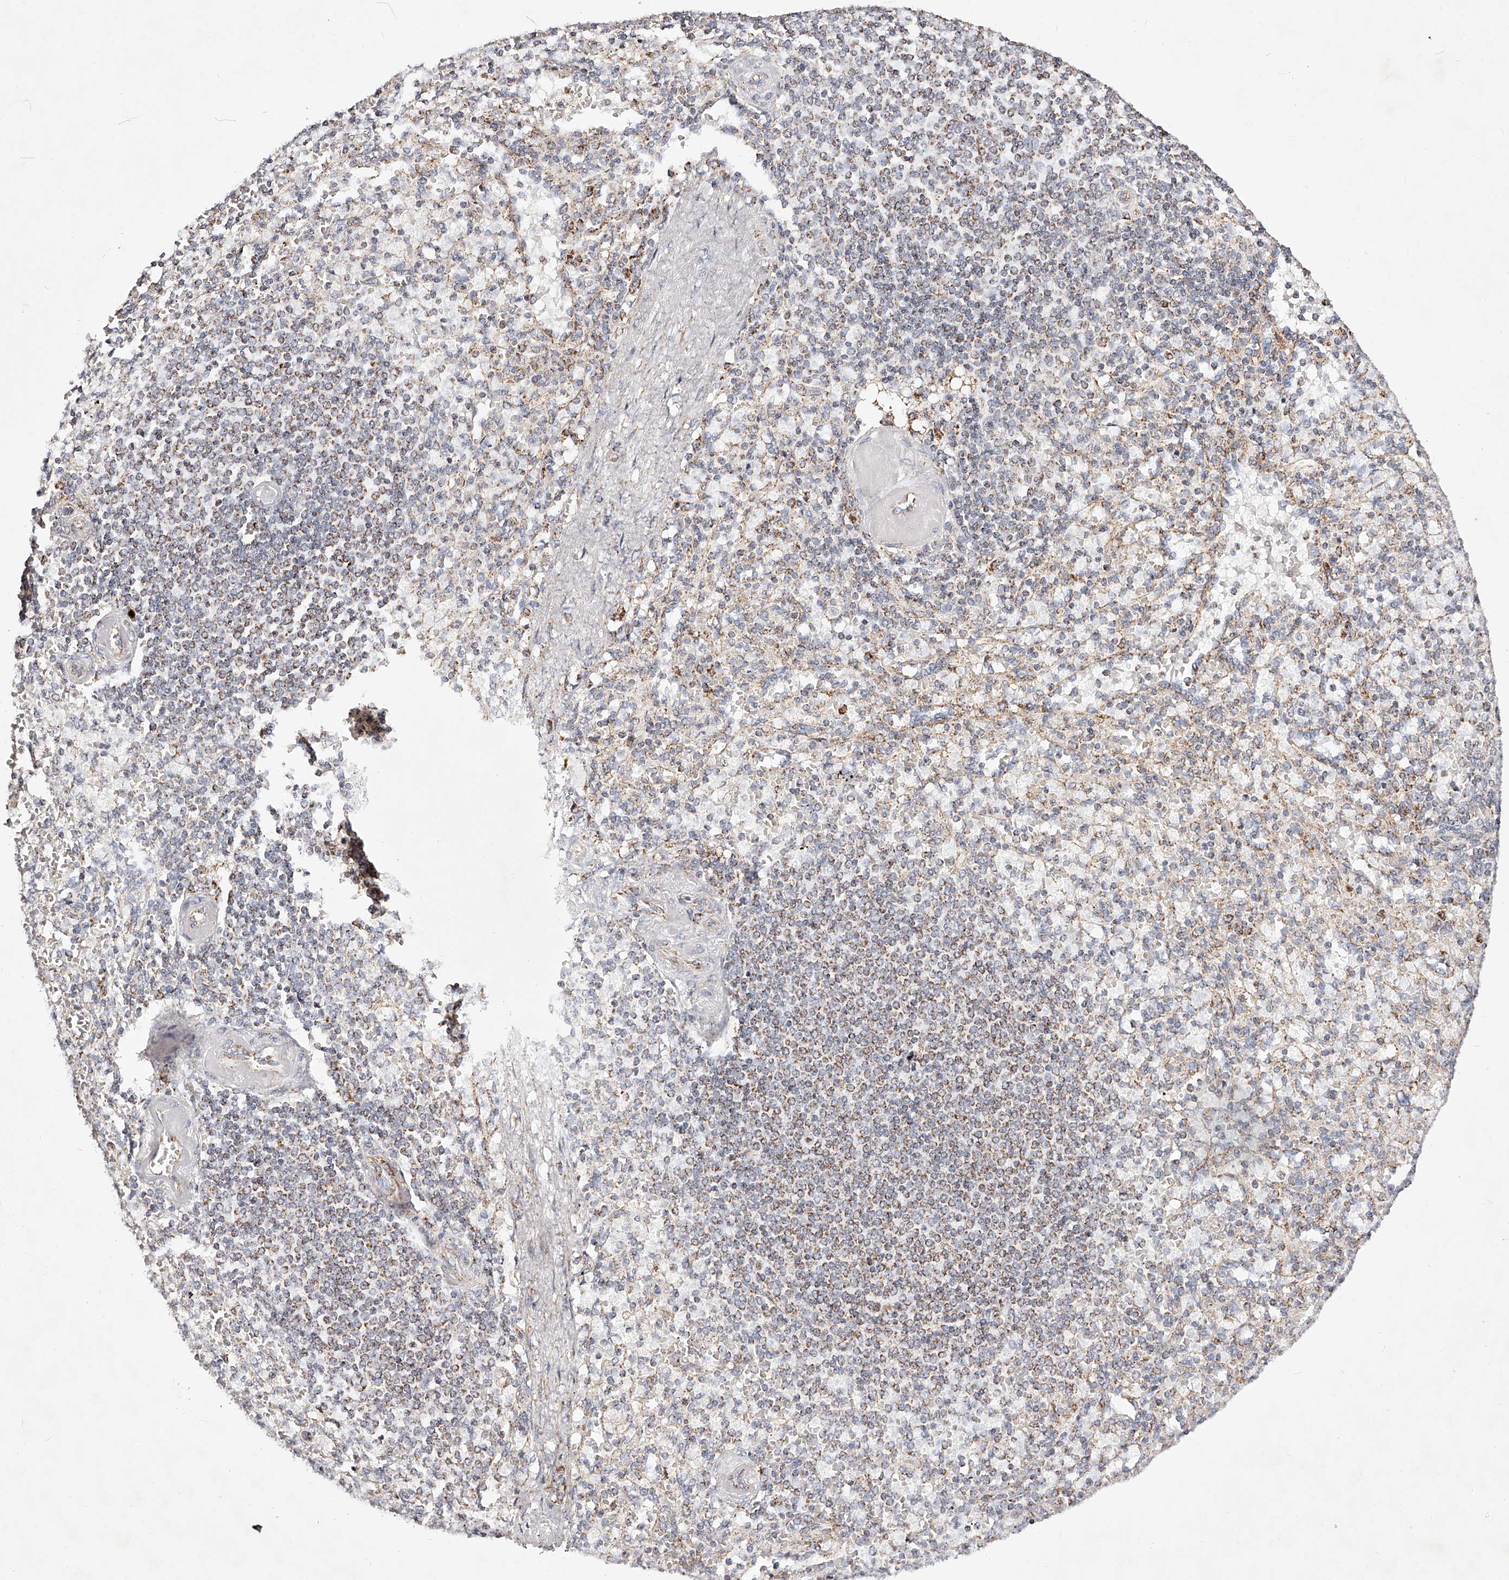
{"staining": {"intensity": "moderate", "quantity": "25%-75%", "location": "cytoplasmic/membranous"}, "tissue": "spleen", "cell_type": "Cells in red pulp", "image_type": "normal", "snomed": [{"axis": "morphology", "description": "Normal tissue, NOS"}, {"axis": "topography", "description": "Spleen"}], "caption": "Human spleen stained with a protein marker displays moderate staining in cells in red pulp.", "gene": "NDUFV3", "patient": {"sex": "female", "age": 74}}